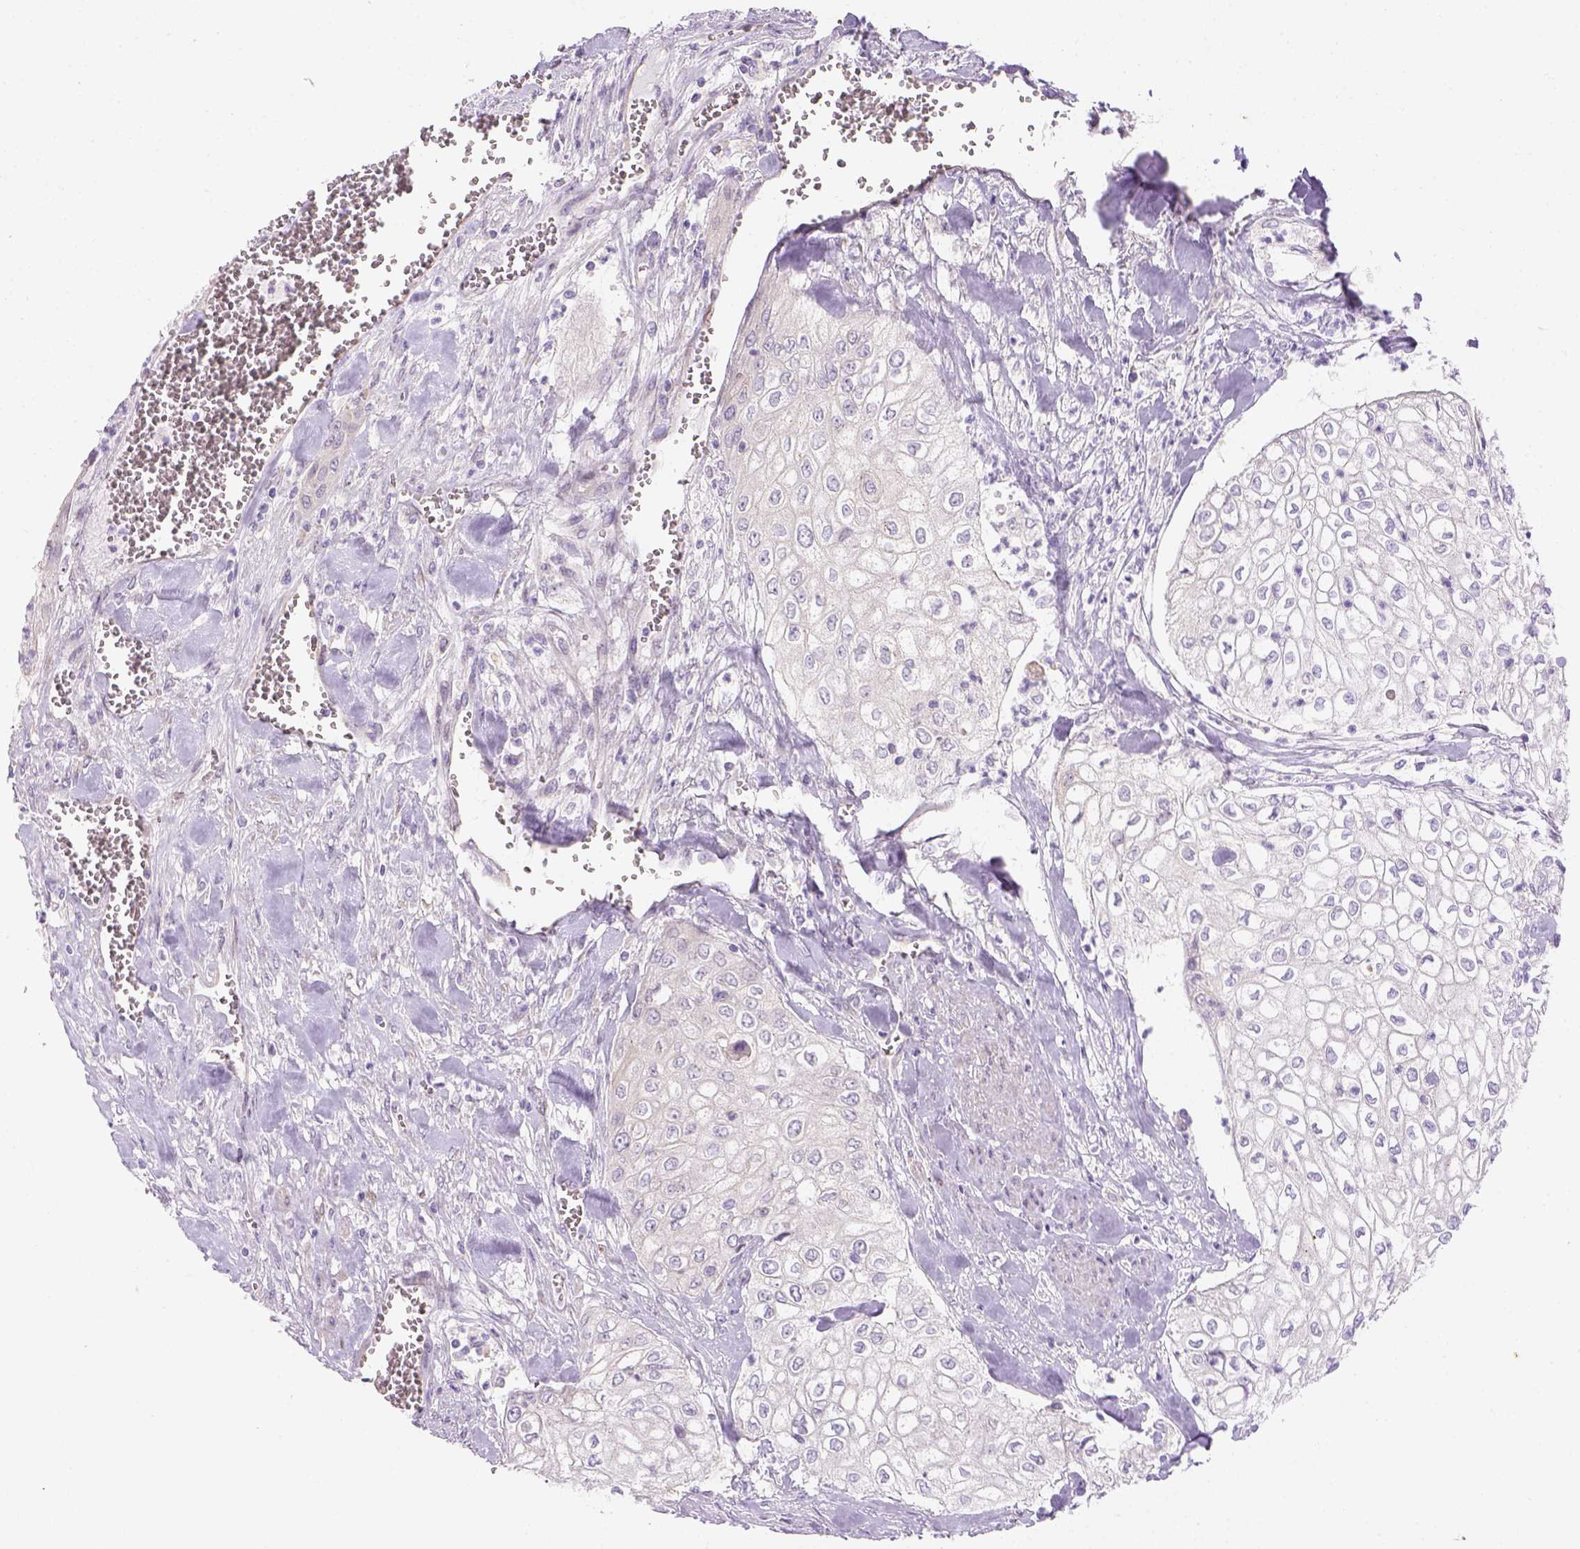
{"staining": {"intensity": "negative", "quantity": "none", "location": "none"}, "tissue": "urothelial cancer", "cell_type": "Tumor cells", "image_type": "cancer", "snomed": [{"axis": "morphology", "description": "Urothelial carcinoma, High grade"}, {"axis": "topography", "description": "Urinary bladder"}], "caption": "This is a image of immunohistochemistry (IHC) staining of urothelial cancer, which shows no positivity in tumor cells.", "gene": "CACNB1", "patient": {"sex": "male", "age": 62}}